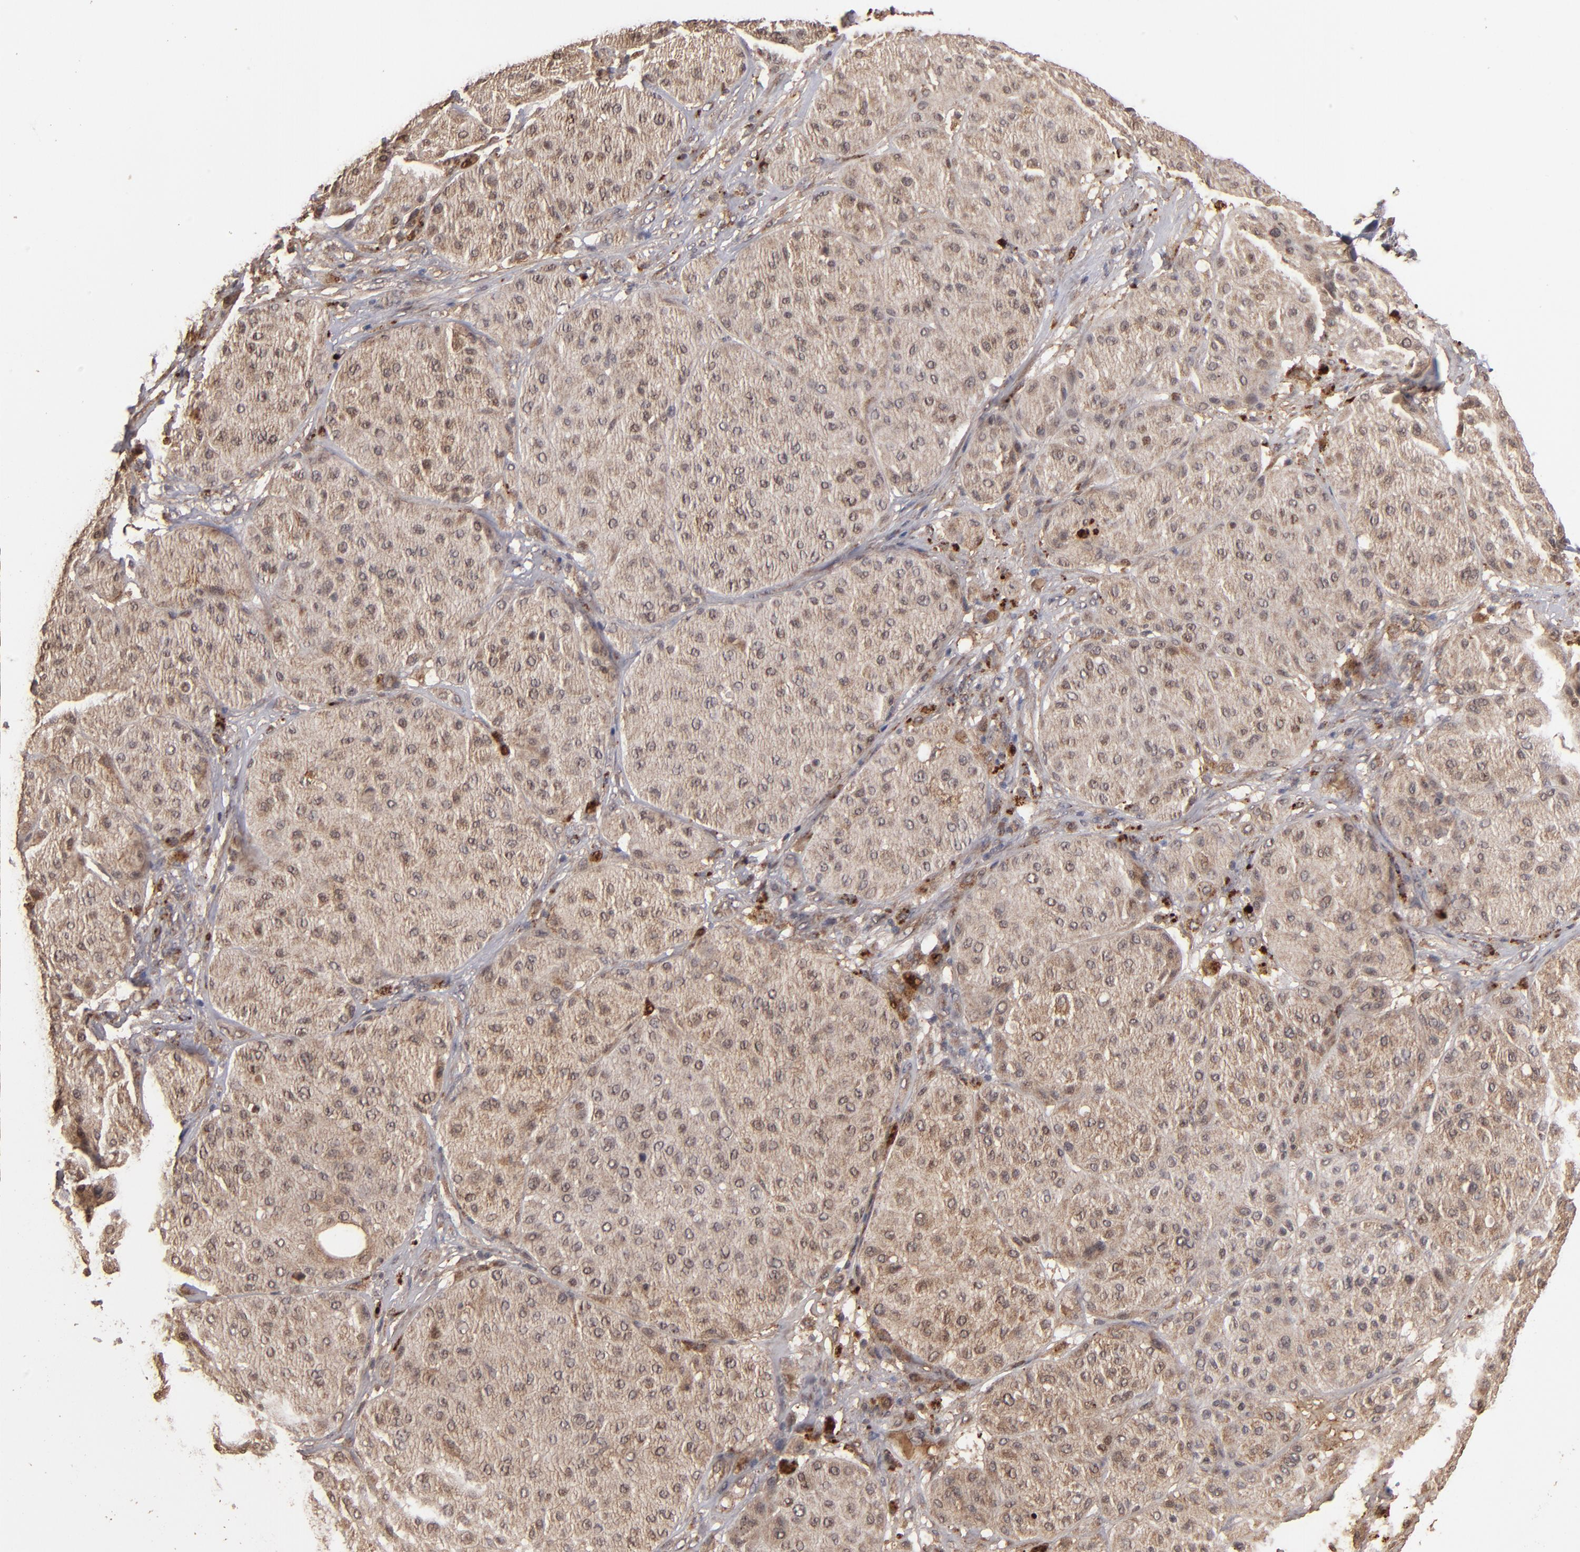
{"staining": {"intensity": "weak", "quantity": ">75%", "location": "cytoplasmic/membranous"}, "tissue": "melanoma", "cell_type": "Tumor cells", "image_type": "cancer", "snomed": [{"axis": "morphology", "description": "Normal tissue, NOS"}, {"axis": "morphology", "description": "Malignant melanoma, Metastatic site"}, {"axis": "topography", "description": "Skin"}], "caption": "Protein expression analysis of human malignant melanoma (metastatic site) reveals weak cytoplasmic/membranous positivity in about >75% of tumor cells. The staining is performed using DAB (3,3'-diaminobenzidine) brown chromogen to label protein expression. The nuclei are counter-stained blue using hematoxylin.", "gene": "TENM1", "patient": {"sex": "male", "age": 41}}